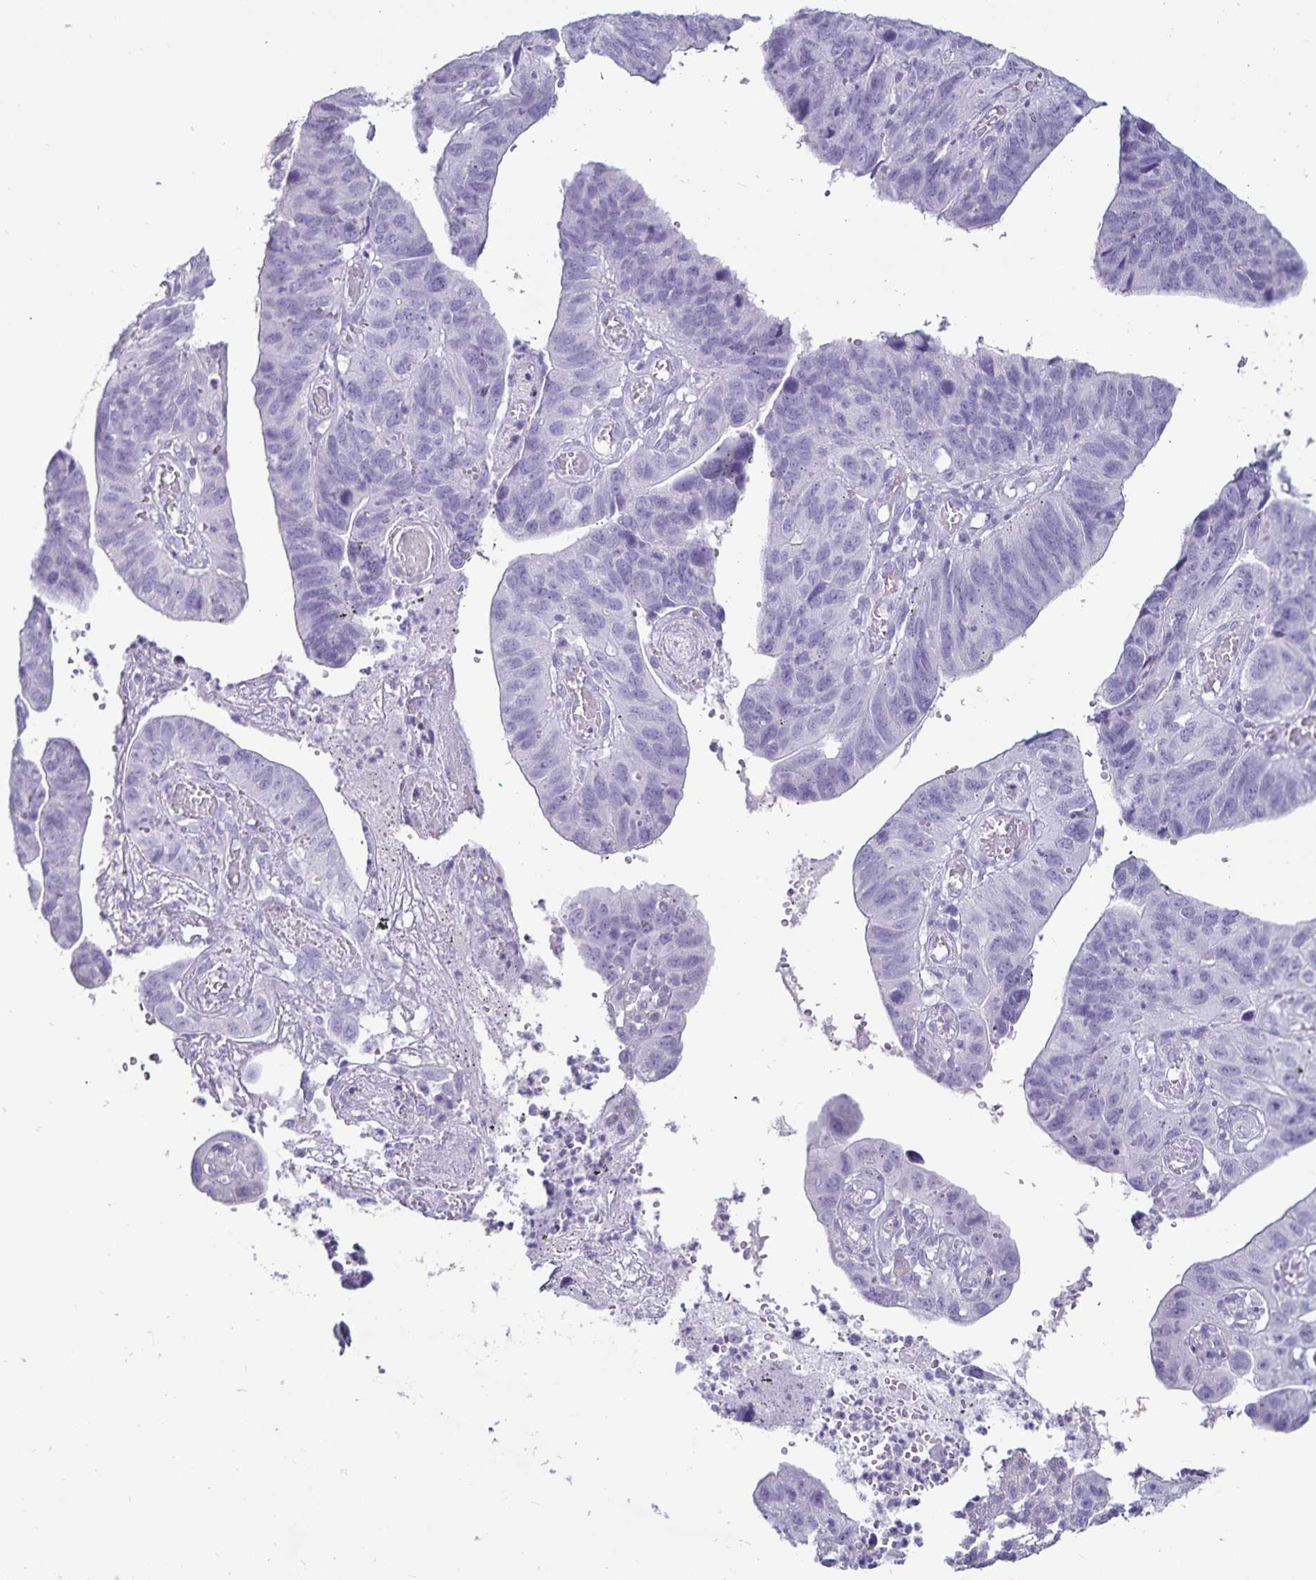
{"staining": {"intensity": "negative", "quantity": "none", "location": "none"}, "tissue": "stomach cancer", "cell_type": "Tumor cells", "image_type": "cancer", "snomed": [{"axis": "morphology", "description": "Adenocarcinoma, NOS"}, {"axis": "topography", "description": "Stomach"}], "caption": "Immunohistochemical staining of human stomach adenocarcinoma displays no significant positivity in tumor cells.", "gene": "DEFA6", "patient": {"sex": "male", "age": 59}}